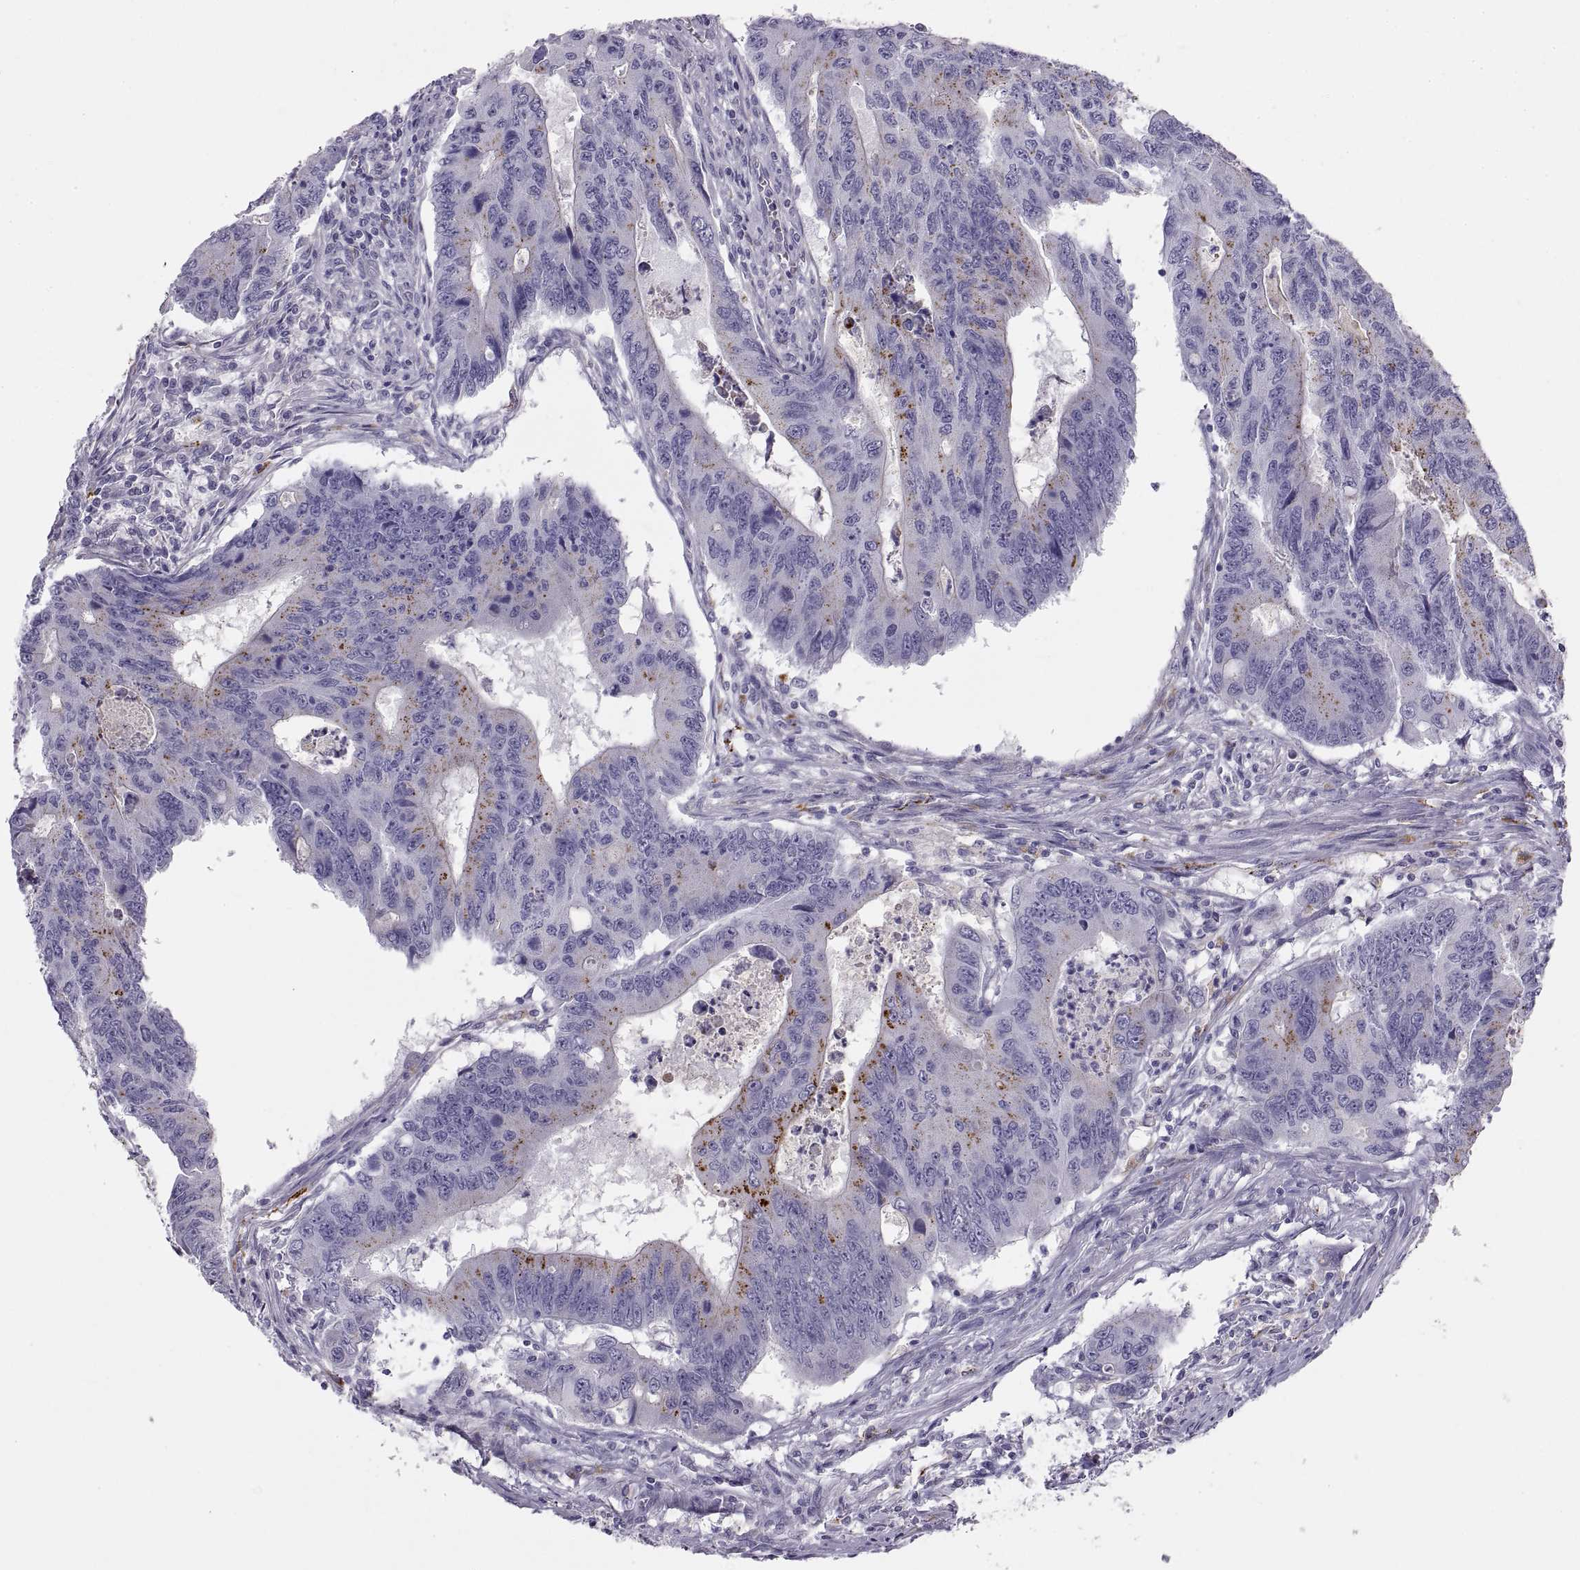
{"staining": {"intensity": "negative", "quantity": "none", "location": "none"}, "tissue": "colorectal cancer", "cell_type": "Tumor cells", "image_type": "cancer", "snomed": [{"axis": "morphology", "description": "Adenocarcinoma, NOS"}, {"axis": "topography", "description": "Colon"}], "caption": "Tumor cells are negative for brown protein staining in adenocarcinoma (colorectal).", "gene": "CRYBB3", "patient": {"sex": "male", "age": 53}}